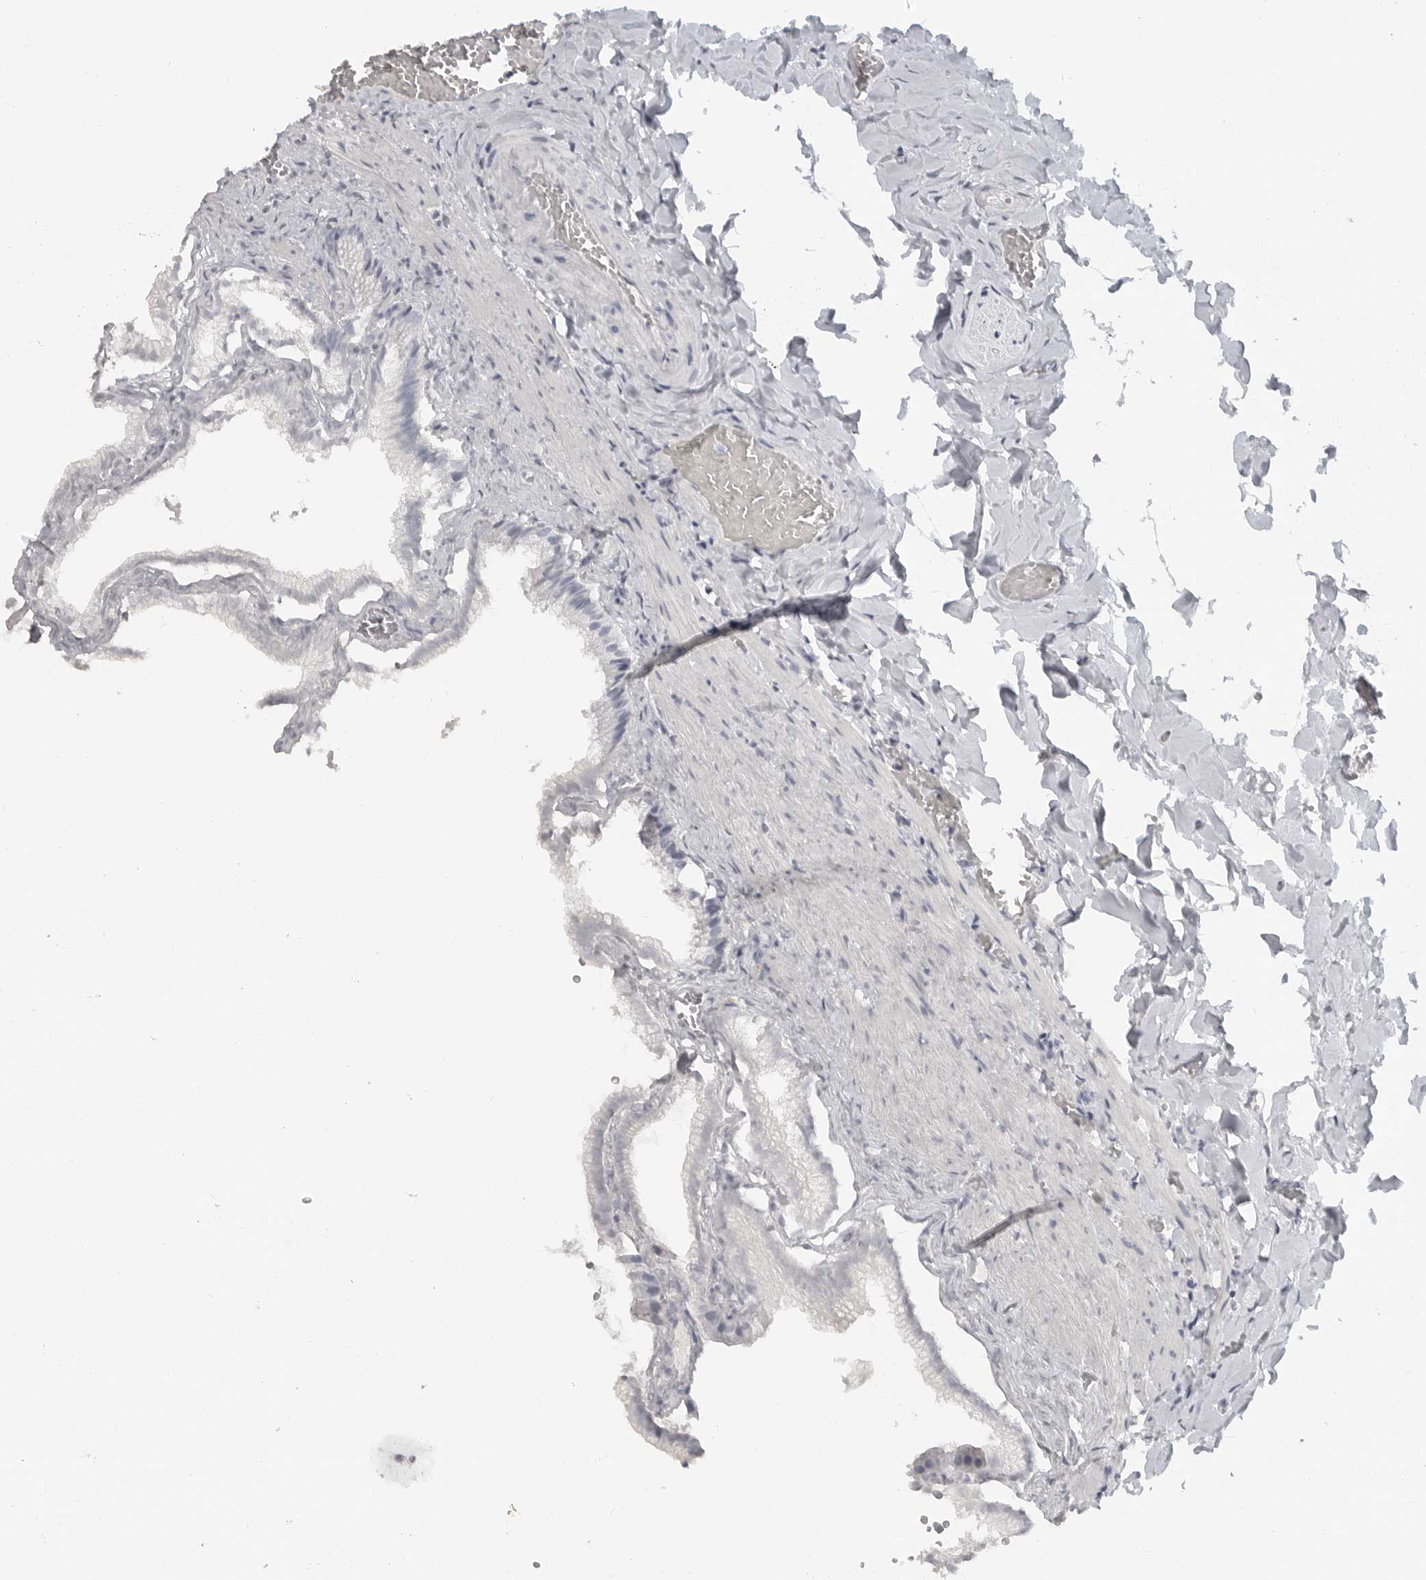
{"staining": {"intensity": "negative", "quantity": "none", "location": "none"}, "tissue": "gallbladder", "cell_type": "Glandular cells", "image_type": "normal", "snomed": [{"axis": "morphology", "description": "Normal tissue, NOS"}, {"axis": "topography", "description": "Gallbladder"}], "caption": "Immunohistochemical staining of normal human gallbladder reveals no significant positivity in glandular cells.", "gene": "LY6D", "patient": {"sex": "male", "age": 38}}